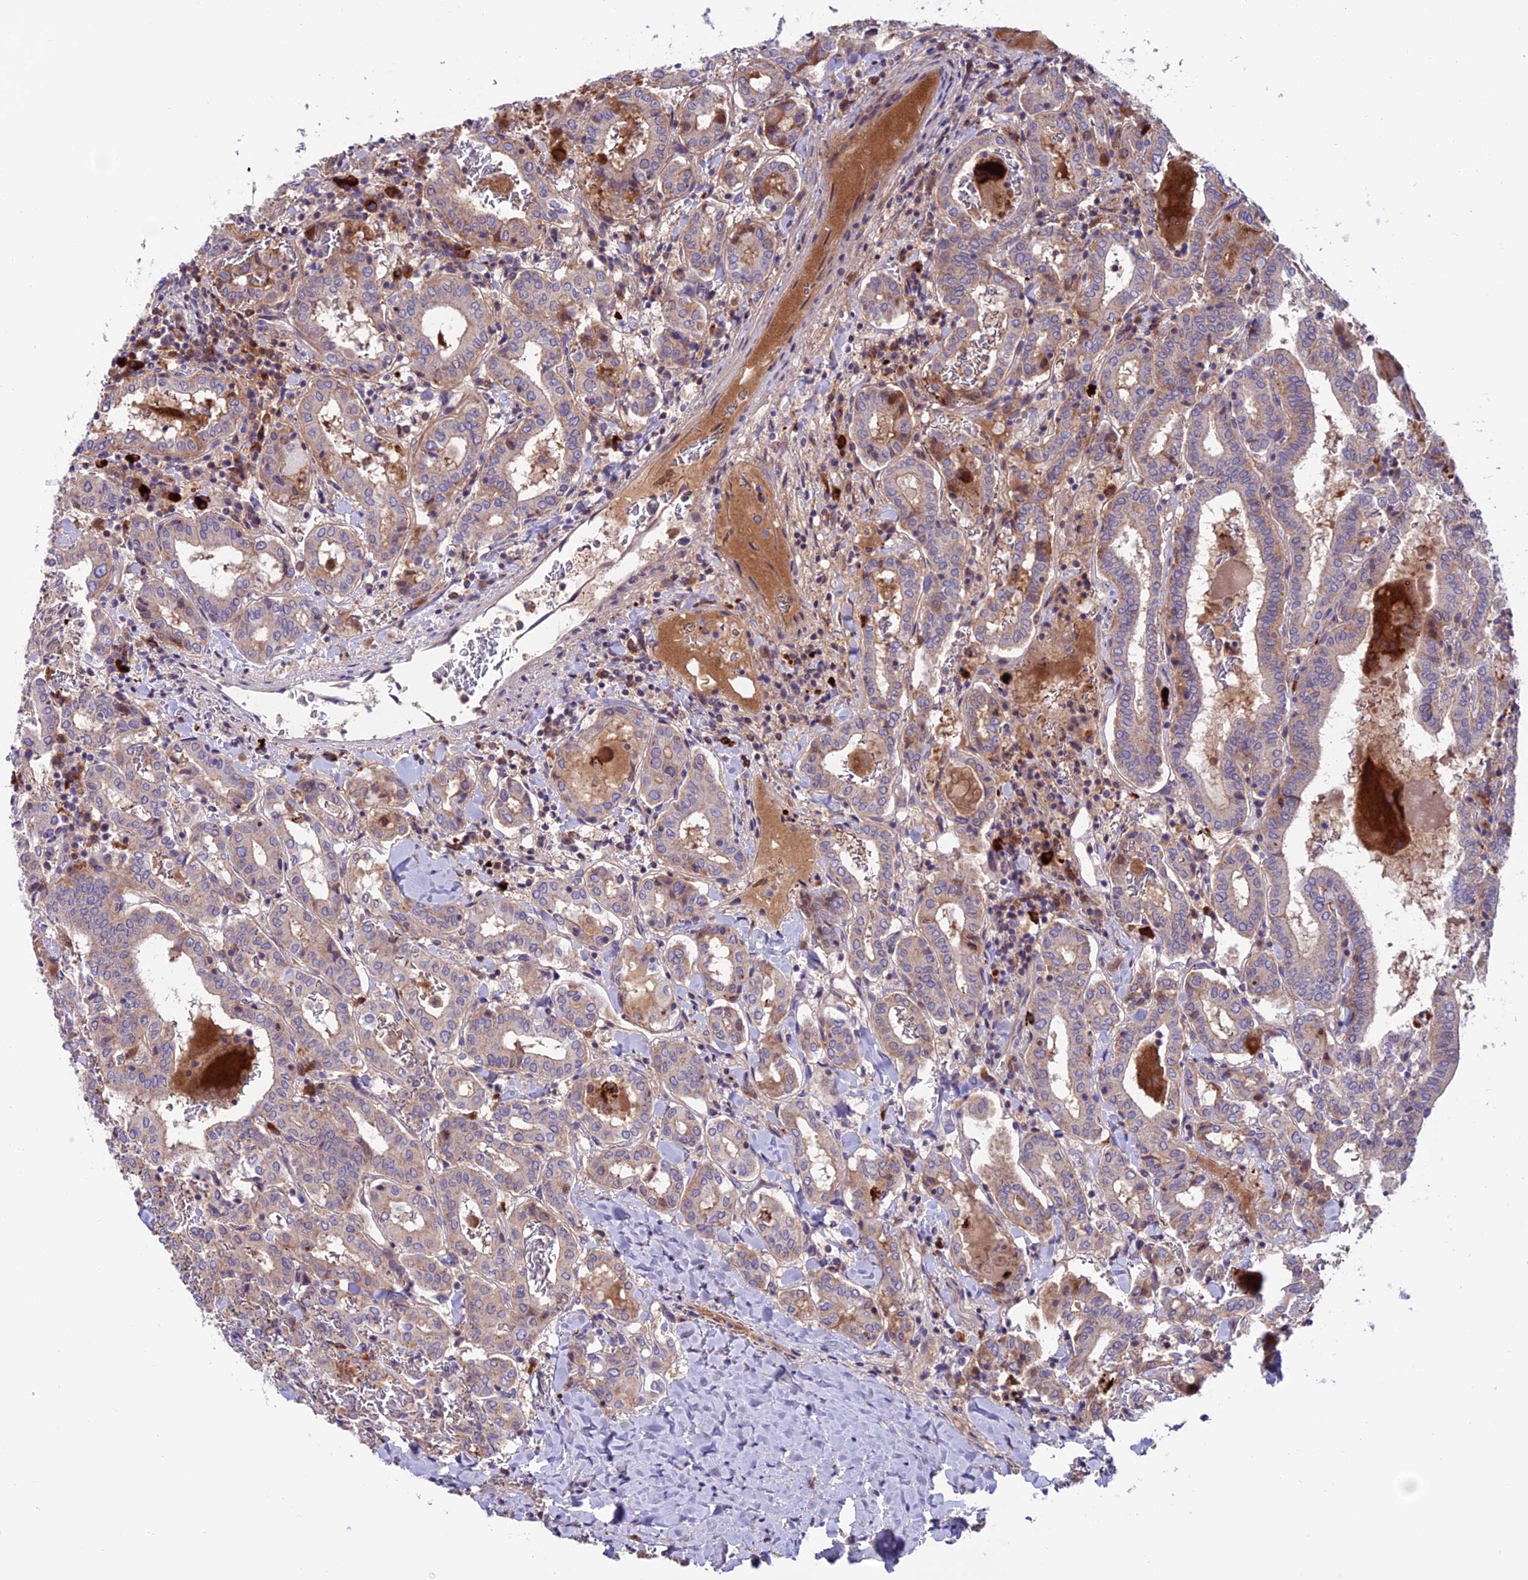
{"staining": {"intensity": "weak", "quantity": ">75%", "location": "cytoplasmic/membranous"}, "tissue": "thyroid cancer", "cell_type": "Tumor cells", "image_type": "cancer", "snomed": [{"axis": "morphology", "description": "Papillary adenocarcinoma, NOS"}, {"axis": "topography", "description": "Thyroid gland"}], "caption": "An immunohistochemistry micrograph of tumor tissue is shown. Protein staining in brown labels weak cytoplasmic/membranous positivity in papillary adenocarcinoma (thyroid) within tumor cells. (DAB IHC, brown staining for protein, blue staining for nuclei).", "gene": "ARHGEF18", "patient": {"sex": "female", "age": 72}}